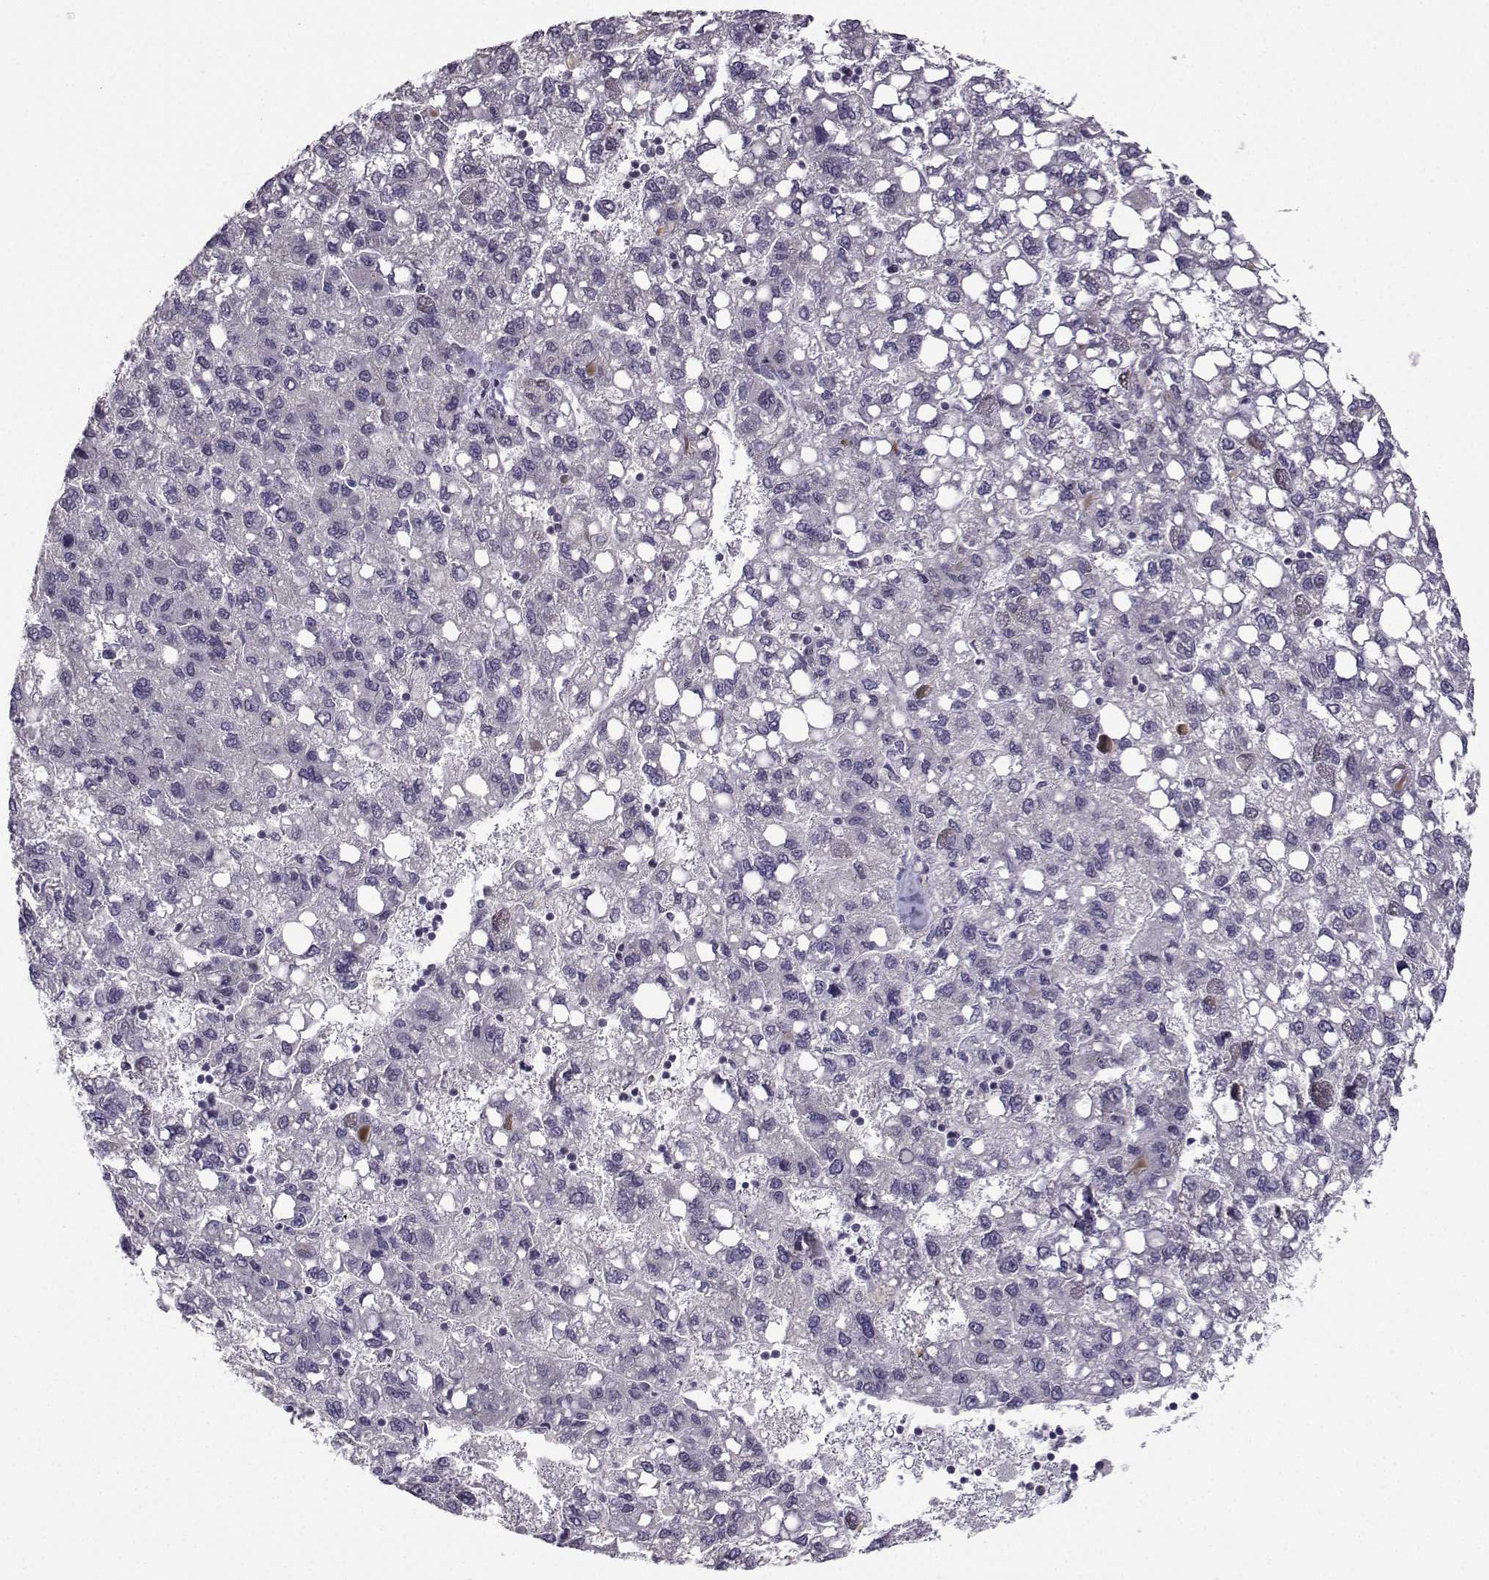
{"staining": {"intensity": "negative", "quantity": "none", "location": "none"}, "tissue": "liver cancer", "cell_type": "Tumor cells", "image_type": "cancer", "snomed": [{"axis": "morphology", "description": "Carcinoma, Hepatocellular, NOS"}, {"axis": "topography", "description": "Liver"}], "caption": "An immunohistochemistry photomicrograph of hepatocellular carcinoma (liver) is shown. There is no staining in tumor cells of hepatocellular carcinoma (liver). The staining is performed using DAB brown chromogen with nuclei counter-stained in using hematoxylin.", "gene": "LIN28A", "patient": {"sex": "female", "age": 82}}